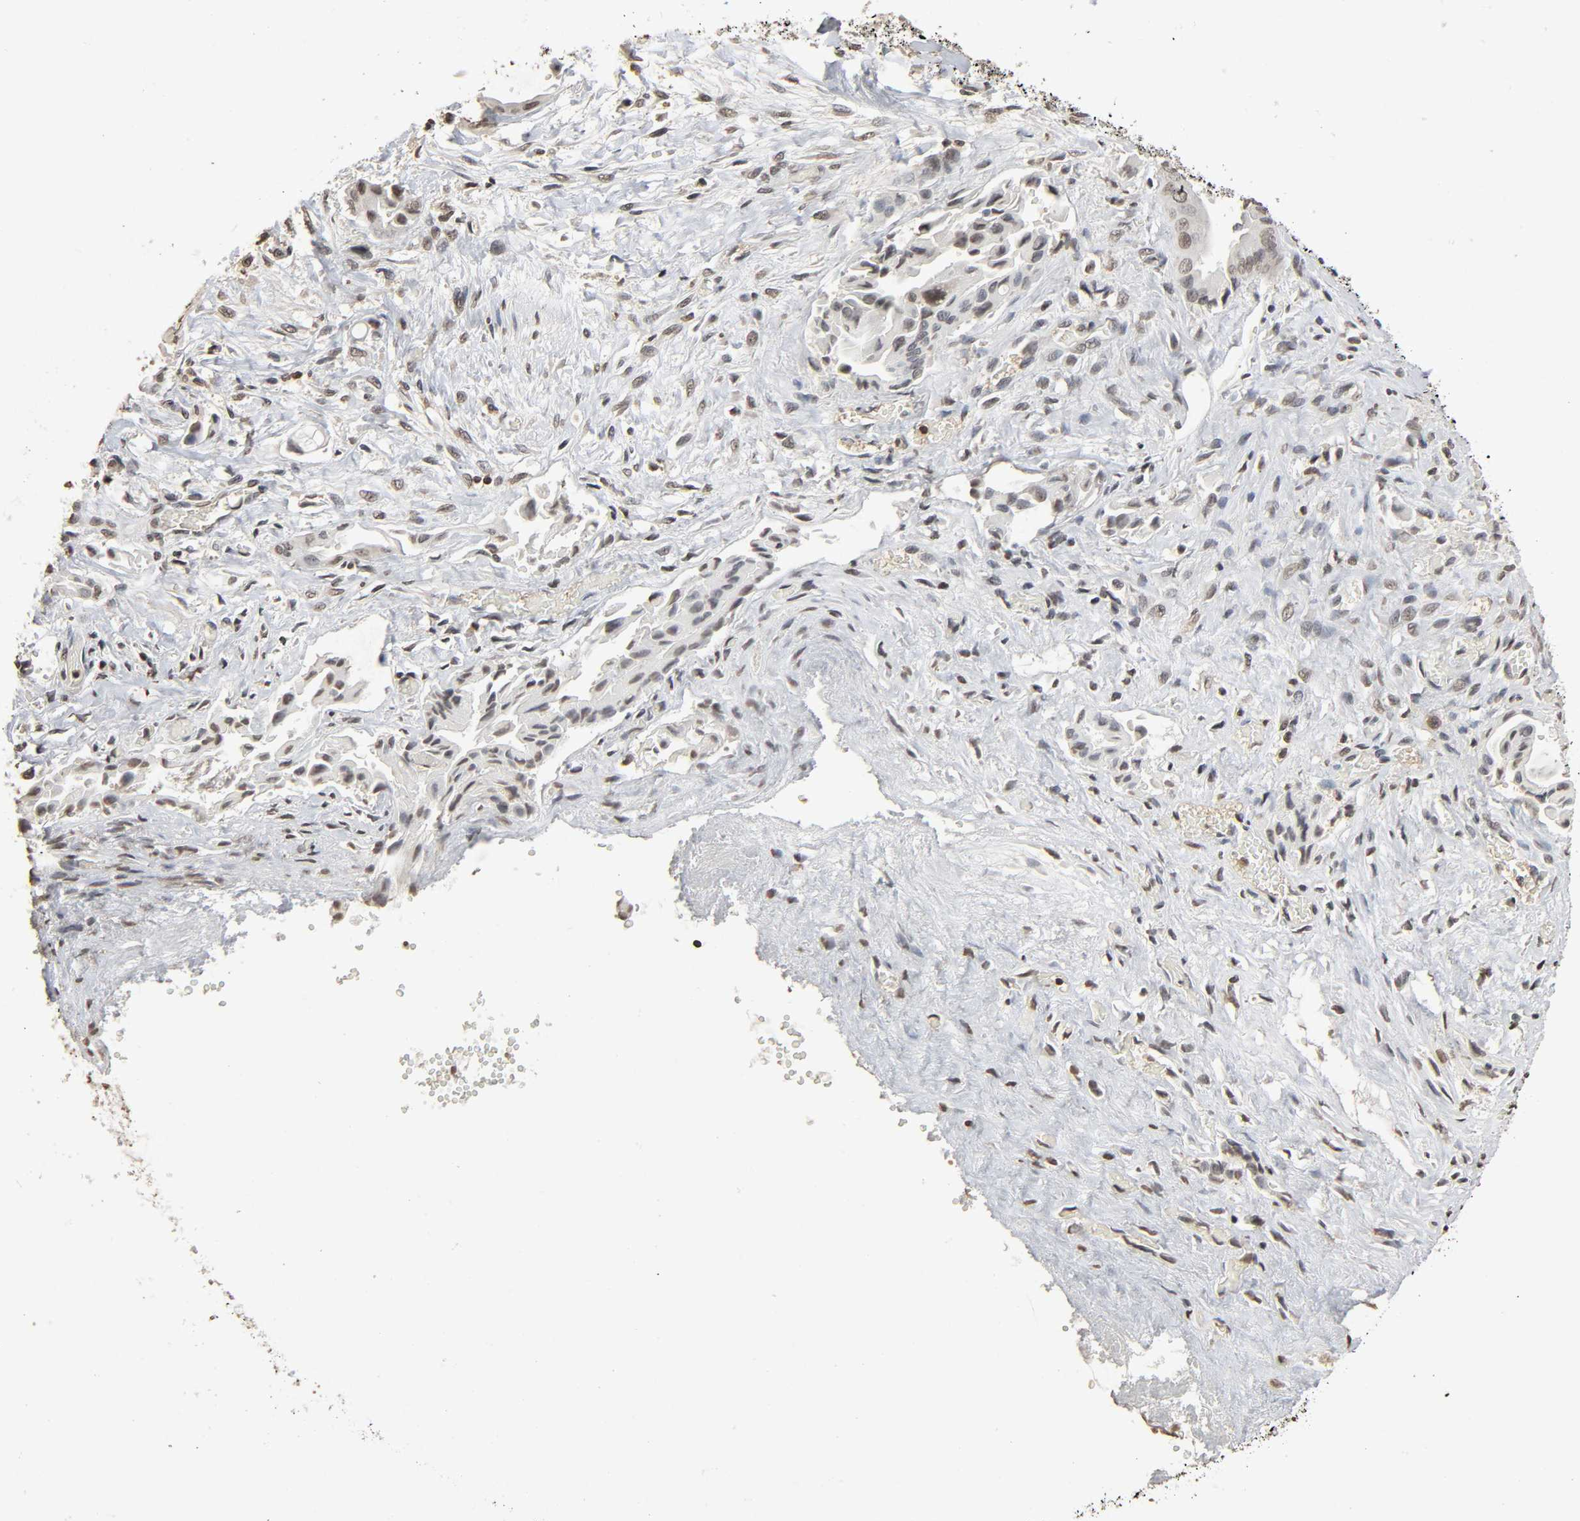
{"staining": {"intensity": "moderate", "quantity": "25%-75%", "location": "nuclear"}, "tissue": "liver cancer", "cell_type": "Tumor cells", "image_type": "cancer", "snomed": [{"axis": "morphology", "description": "Cholangiocarcinoma"}, {"axis": "topography", "description": "Liver"}], "caption": "Immunohistochemistry micrograph of neoplastic tissue: liver cholangiocarcinoma stained using immunohistochemistry (IHC) reveals medium levels of moderate protein expression localized specifically in the nuclear of tumor cells, appearing as a nuclear brown color.", "gene": "STK4", "patient": {"sex": "male", "age": 58}}